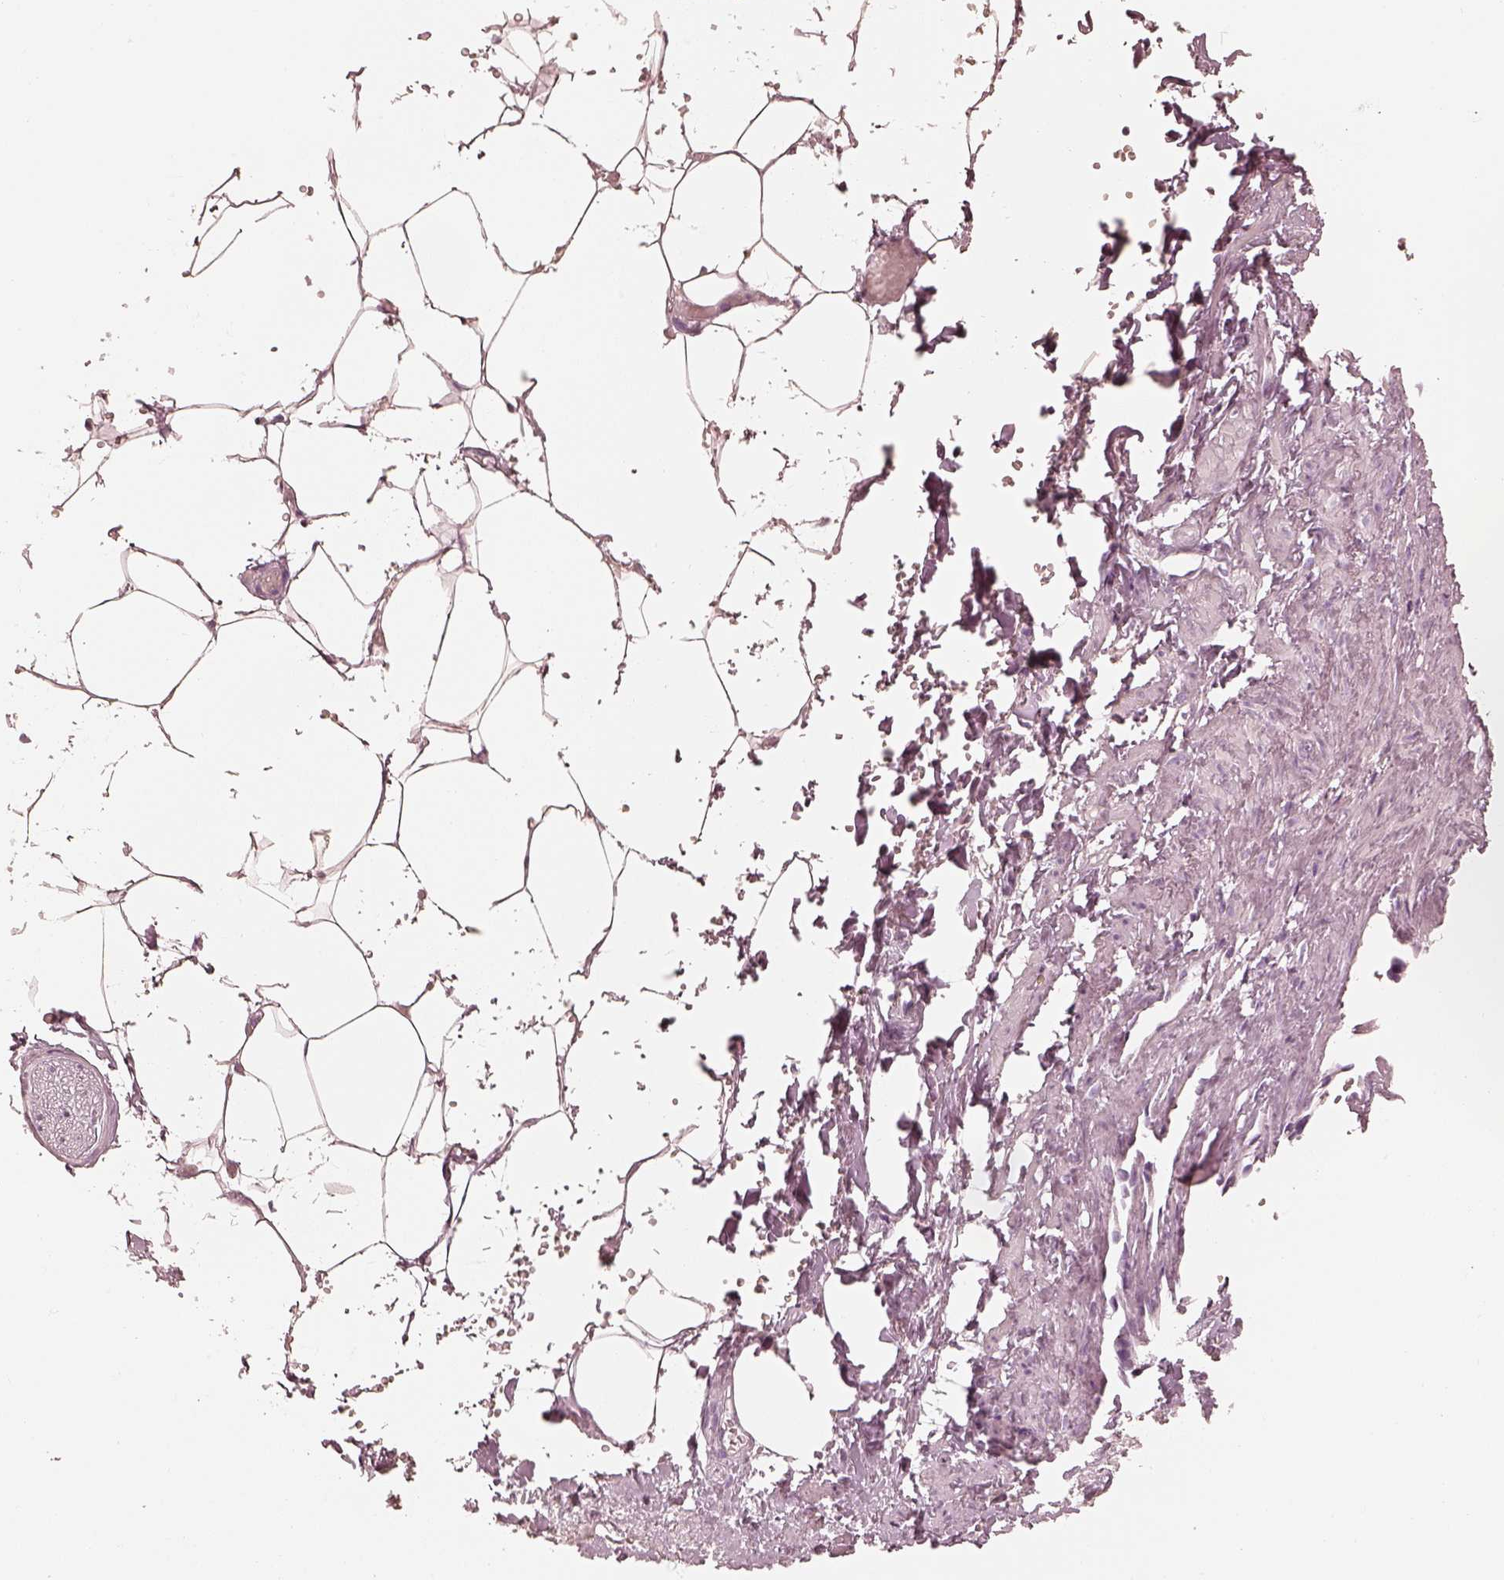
{"staining": {"intensity": "negative", "quantity": "none", "location": "none"}, "tissue": "adipose tissue", "cell_type": "Adipocytes", "image_type": "normal", "snomed": [{"axis": "morphology", "description": "Normal tissue, NOS"}, {"axis": "topography", "description": "Prostate"}, {"axis": "topography", "description": "Peripheral nerve tissue"}], "caption": "An IHC histopathology image of benign adipose tissue is shown. There is no staining in adipocytes of adipose tissue.", "gene": "CALR3", "patient": {"sex": "male", "age": 55}}